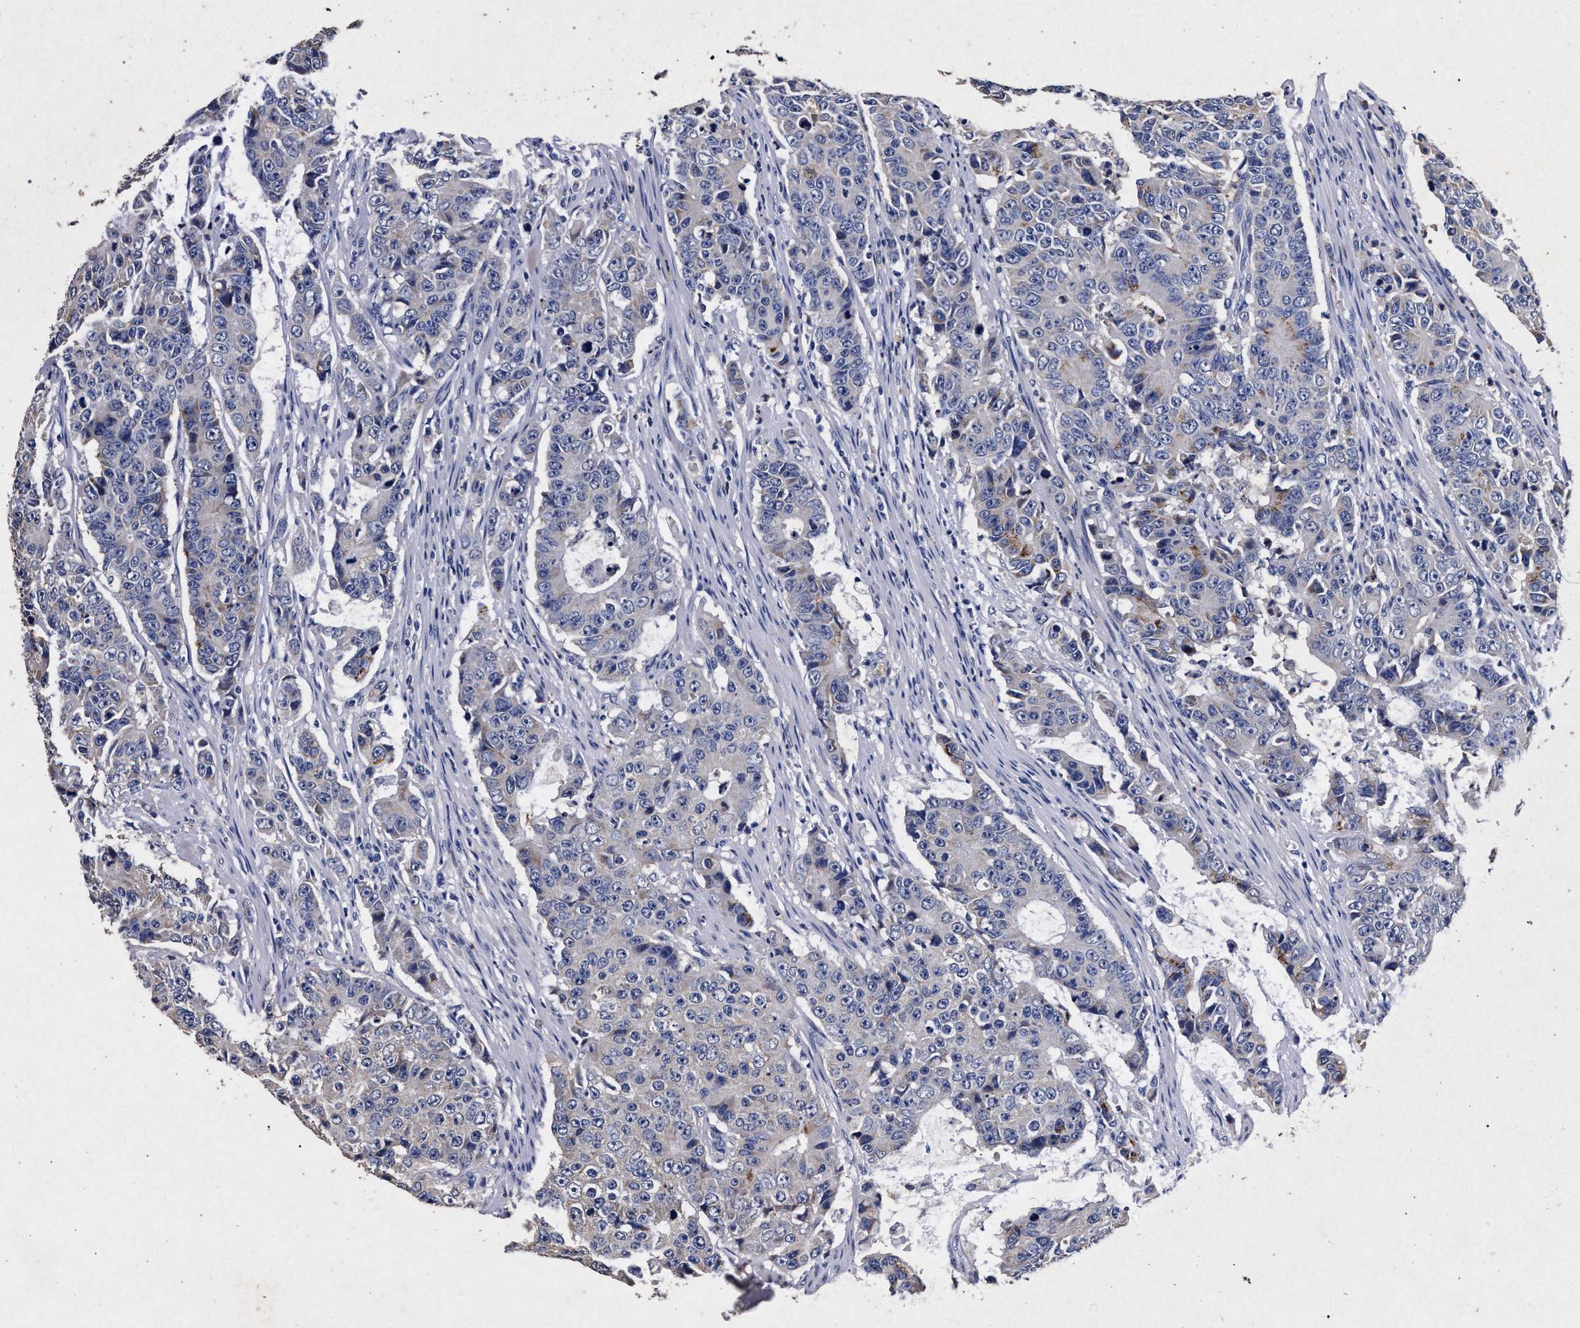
{"staining": {"intensity": "weak", "quantity": "<25%", "location": "cytoplasmic/membranous"}, "tissue": "colorectal cancer", "cell_type": "Tumor cells", "image_type": "cancer", "snomed": [{"axis": "morphology", "description": "Adenocarcinoma, NOS"}, {"axis": "topography", "description": "Colon"}], "caption": "The immunohistochemistry image has no significant staining in tumor cells of colorectal cancer (adenocarcinoma) tissue.", "gene": "ATP1A2", "patient": {"sex": "female", "age": 86}}